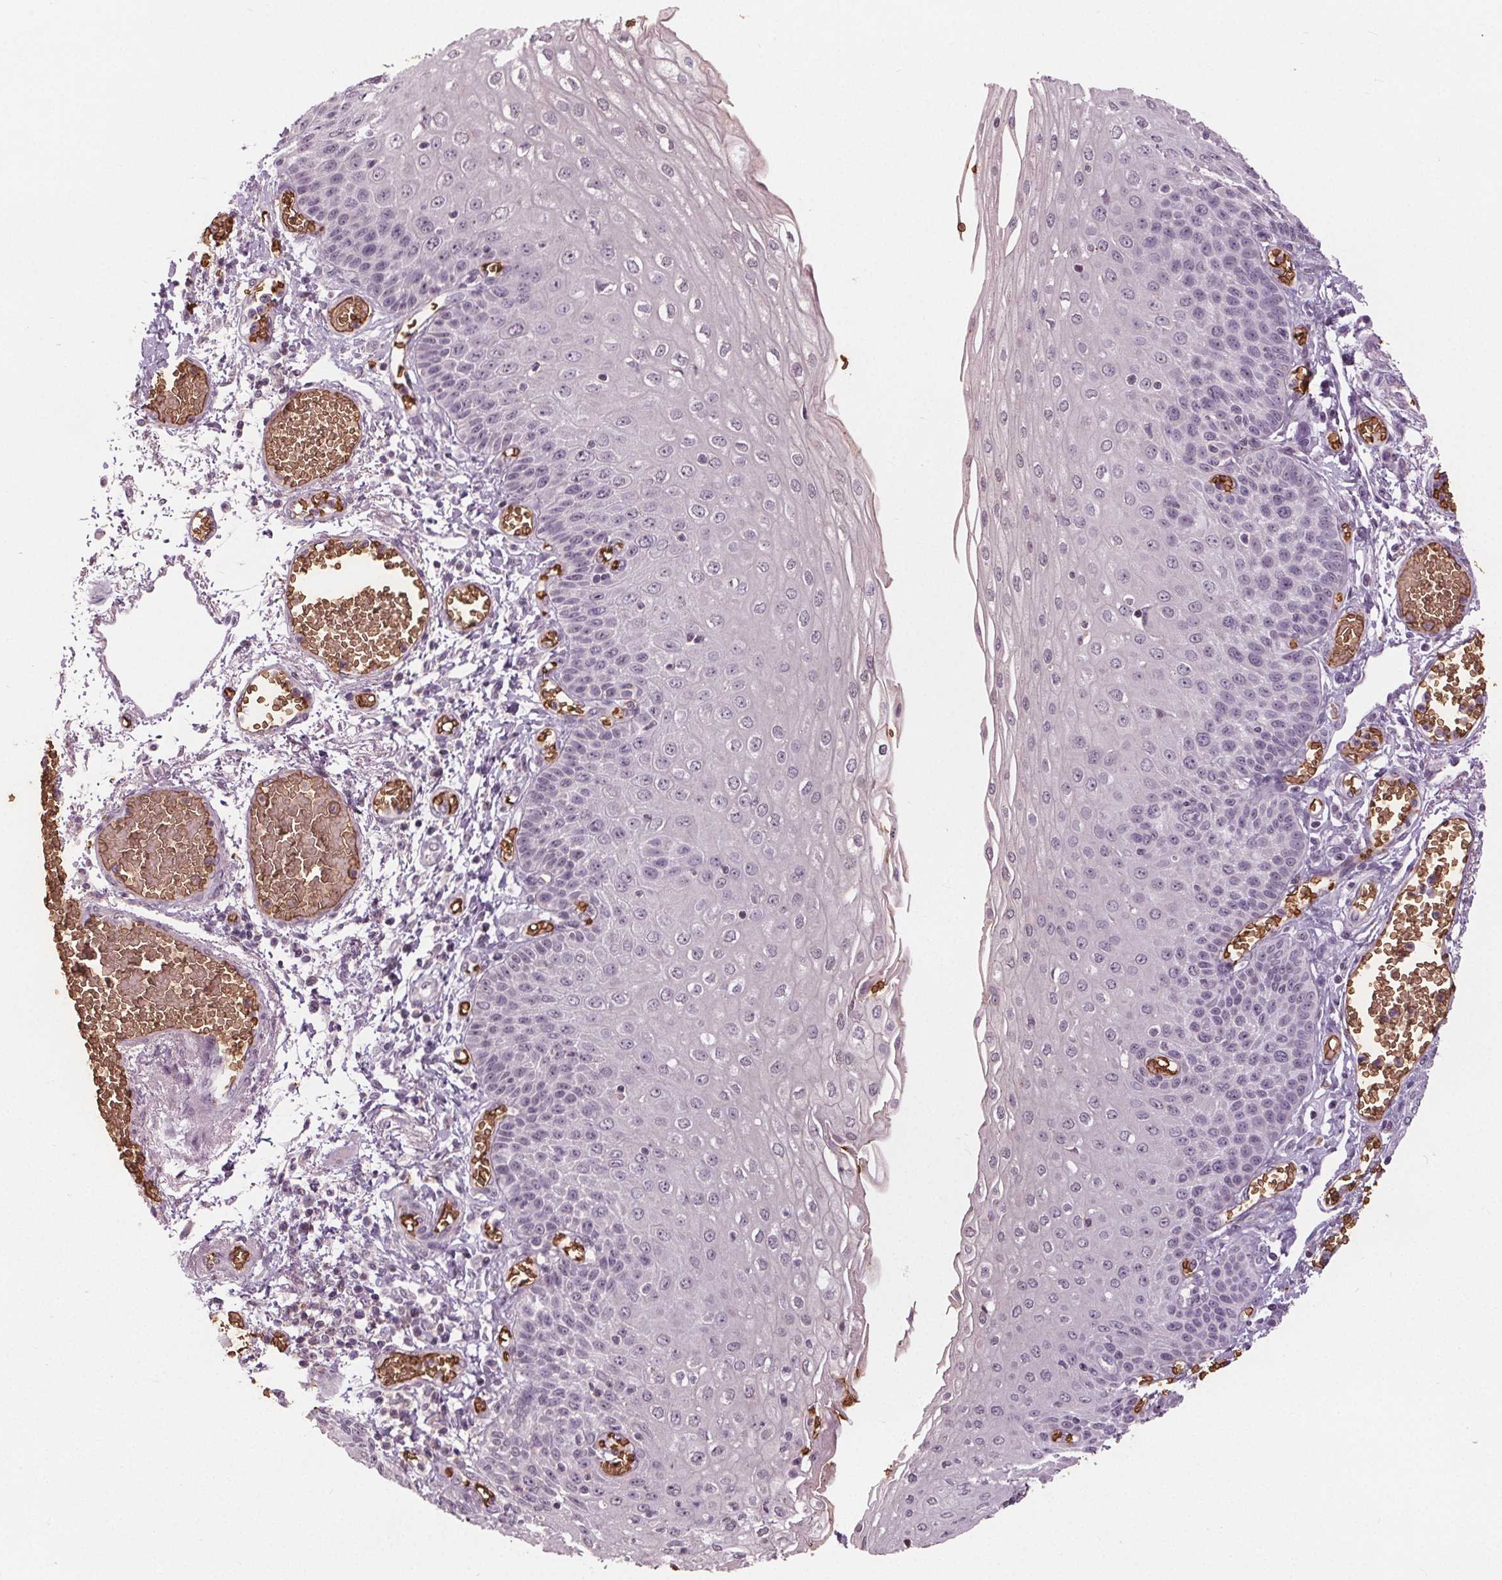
{"staining": {"intensity": "negative", "quantity": "none", "location": "none"}, "tissue": "esophagus", "cell_type": "Squamous epithelial cells", "image_type": "normal", "snomed": [{"axis": "morphology", "description": "Normal tissue, NOS"}, {"axis": "morphology", "description": "Adenocarcinoma, NOS"}, {"axis": "topography", "description": "Esophagus"}], "caption": "The photomicrograph shows no significant positivity in squamous epithelial cells of esophagus. Brightfield microscopy of immunohistochemistry (IHC) stained with DAB (3,3'-diaminobenzidine) (brown) and hematoxylin (blue), captured at high magnification.", "gene": "SLC4A1", "patient": {"sex": "male", "age": 81}}